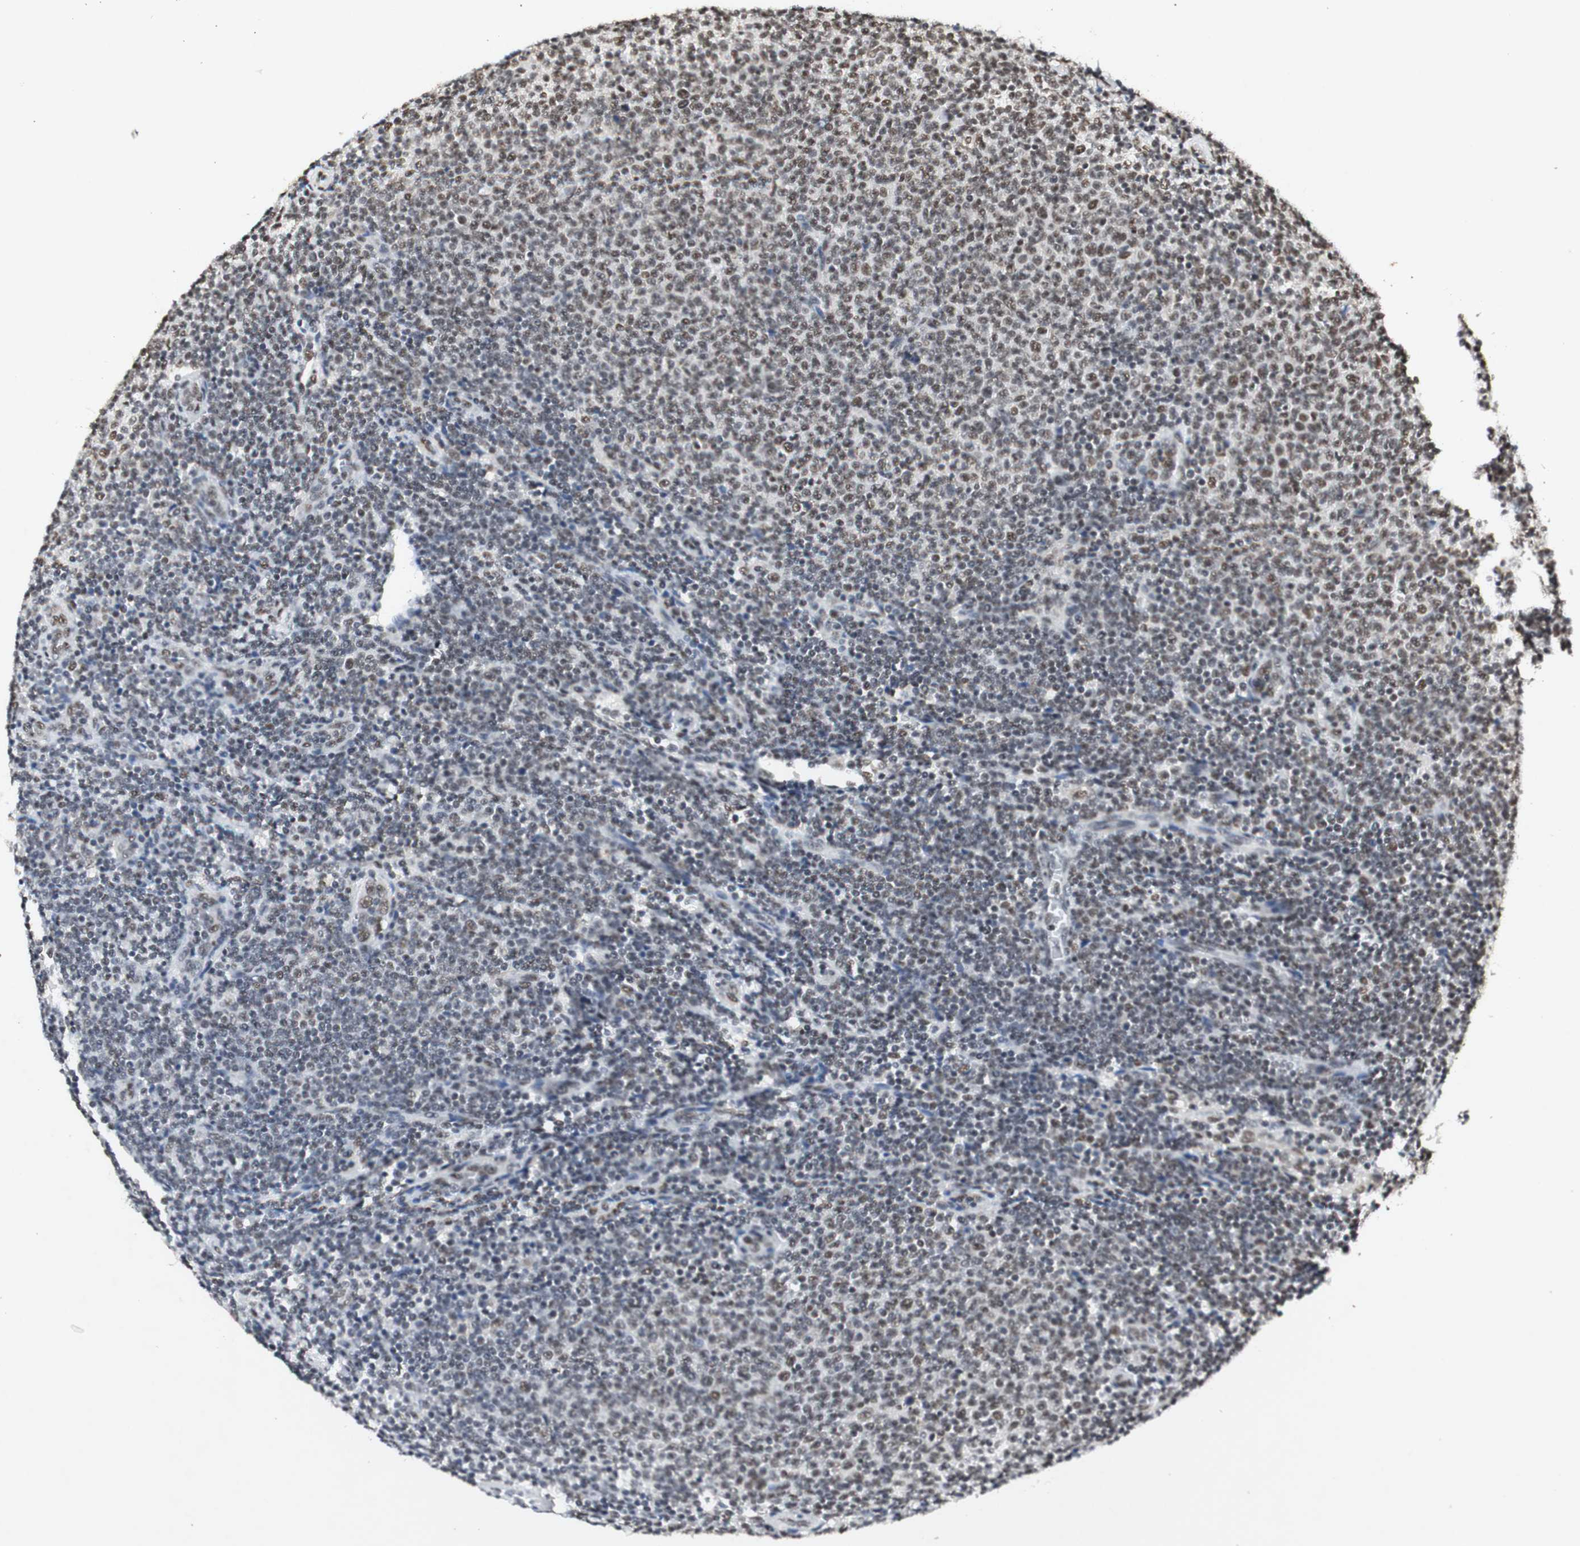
{"staining": {"intensity": "moderate", "quantity": "25%-75%", "location": "nuclear"}, "tissue": "lymphoma", "cell_type": "Tumor cells", "image_type": "cancer", "snomed": [{"axis": "morphology", "description": "Malignant lymphoma, non-Hodgkin's type, Low grade"}, {"axis": "topography", "description": "Lymph node"}], "caption": "Low-grade malignant lymphoma, non-Hodgkin's type was stained to show a protein in brown. There is medium levels of moderate nuclear positivity in about 25%-75% of tumor cells. The staining was performed using DAB to visualize the protein expression in brown, while the nuclei were stained in blue with hematoxylin (Magnification: 20x).", "gene": "SNRPB", "patient": {"sex": "male", "age": 66}}